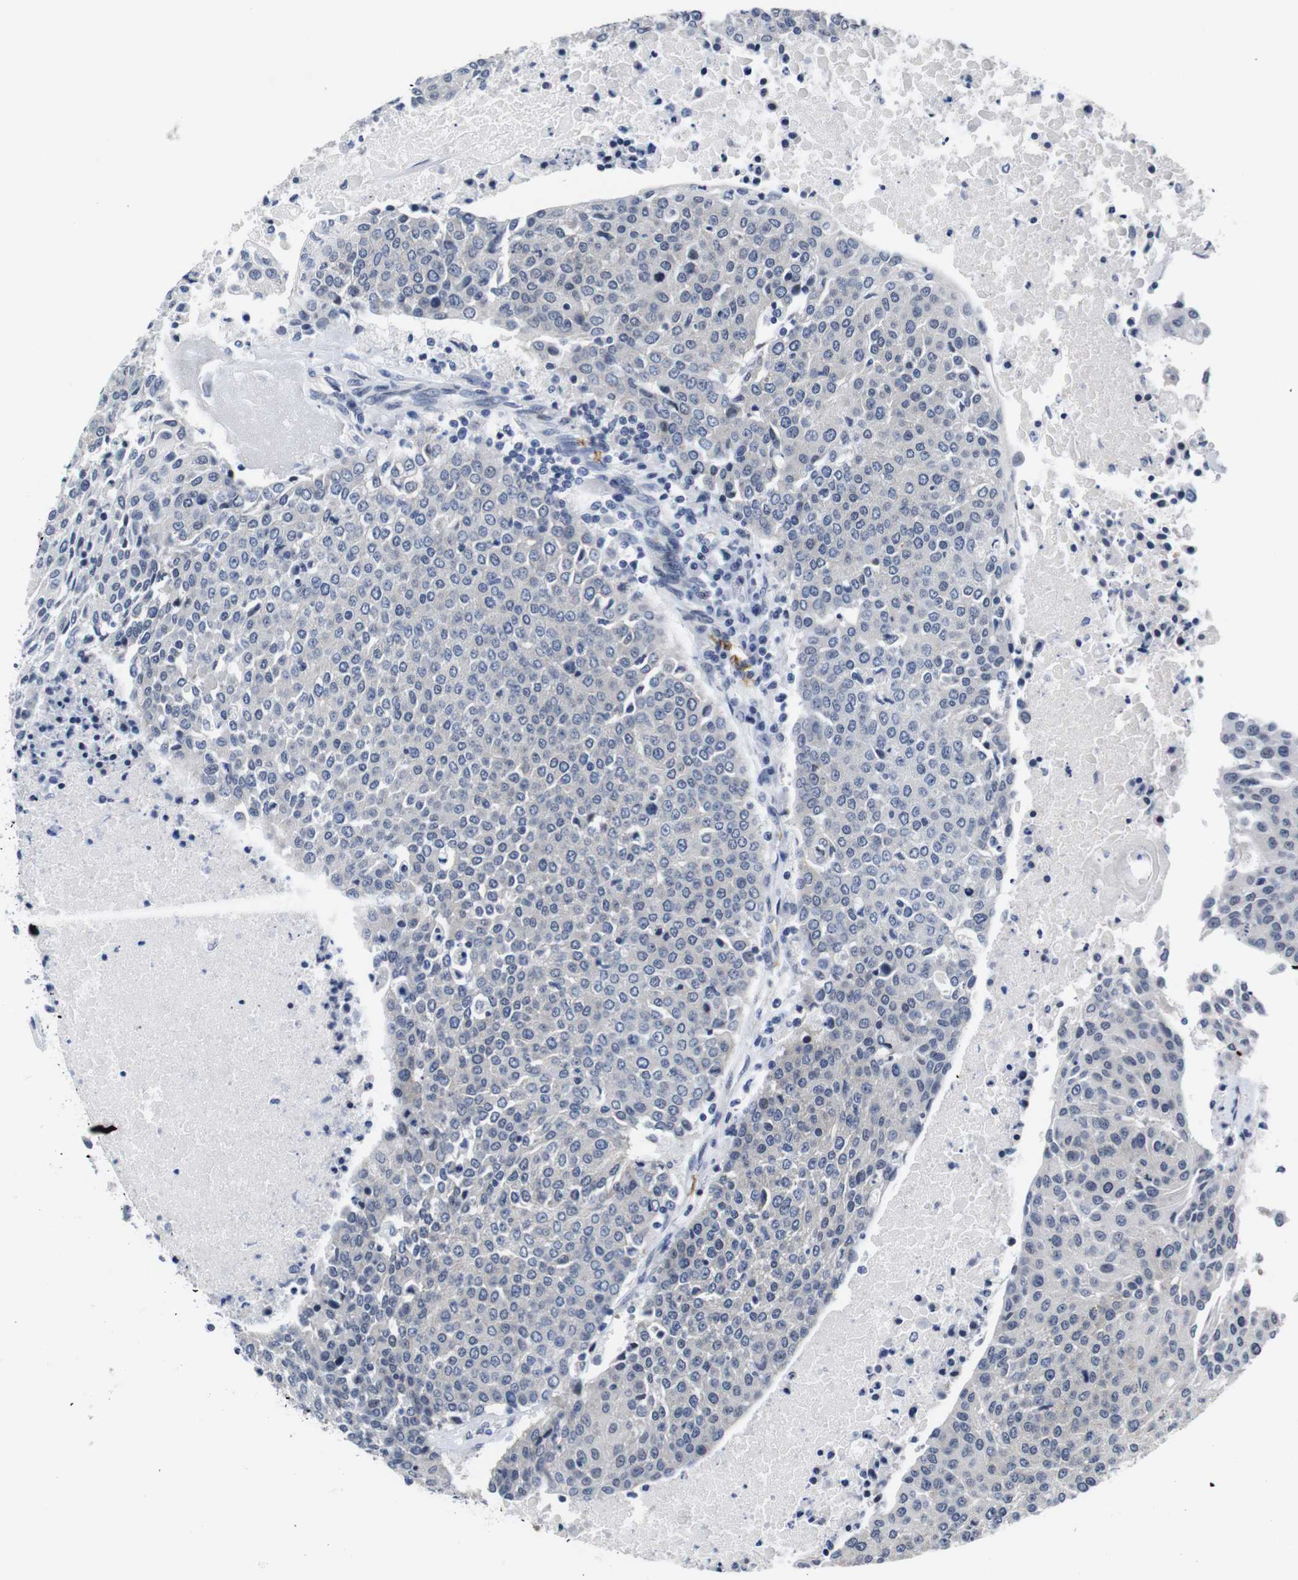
{"staining": {"intensity": "negative", "quantity": "none", "location": "none"}, "tissue": "urothelial cancer", "cell_type": "Tumor cells", "image_type": "cancer", "snomed": [{"axis": "morphology", "description": "Urothelial carcinoma, High grade"}, {"axis": "topography", "description": "Urinary bladder"}], "caption": "Immunohistochemistry histopathology image of neoplastic tissue: urothelial carcinoma (high-grade) stained with DAB reveals no significant protein positivity in tumor cells.", "gene": "SOCS3", "patient": {"sex": "female", "age": 85}}